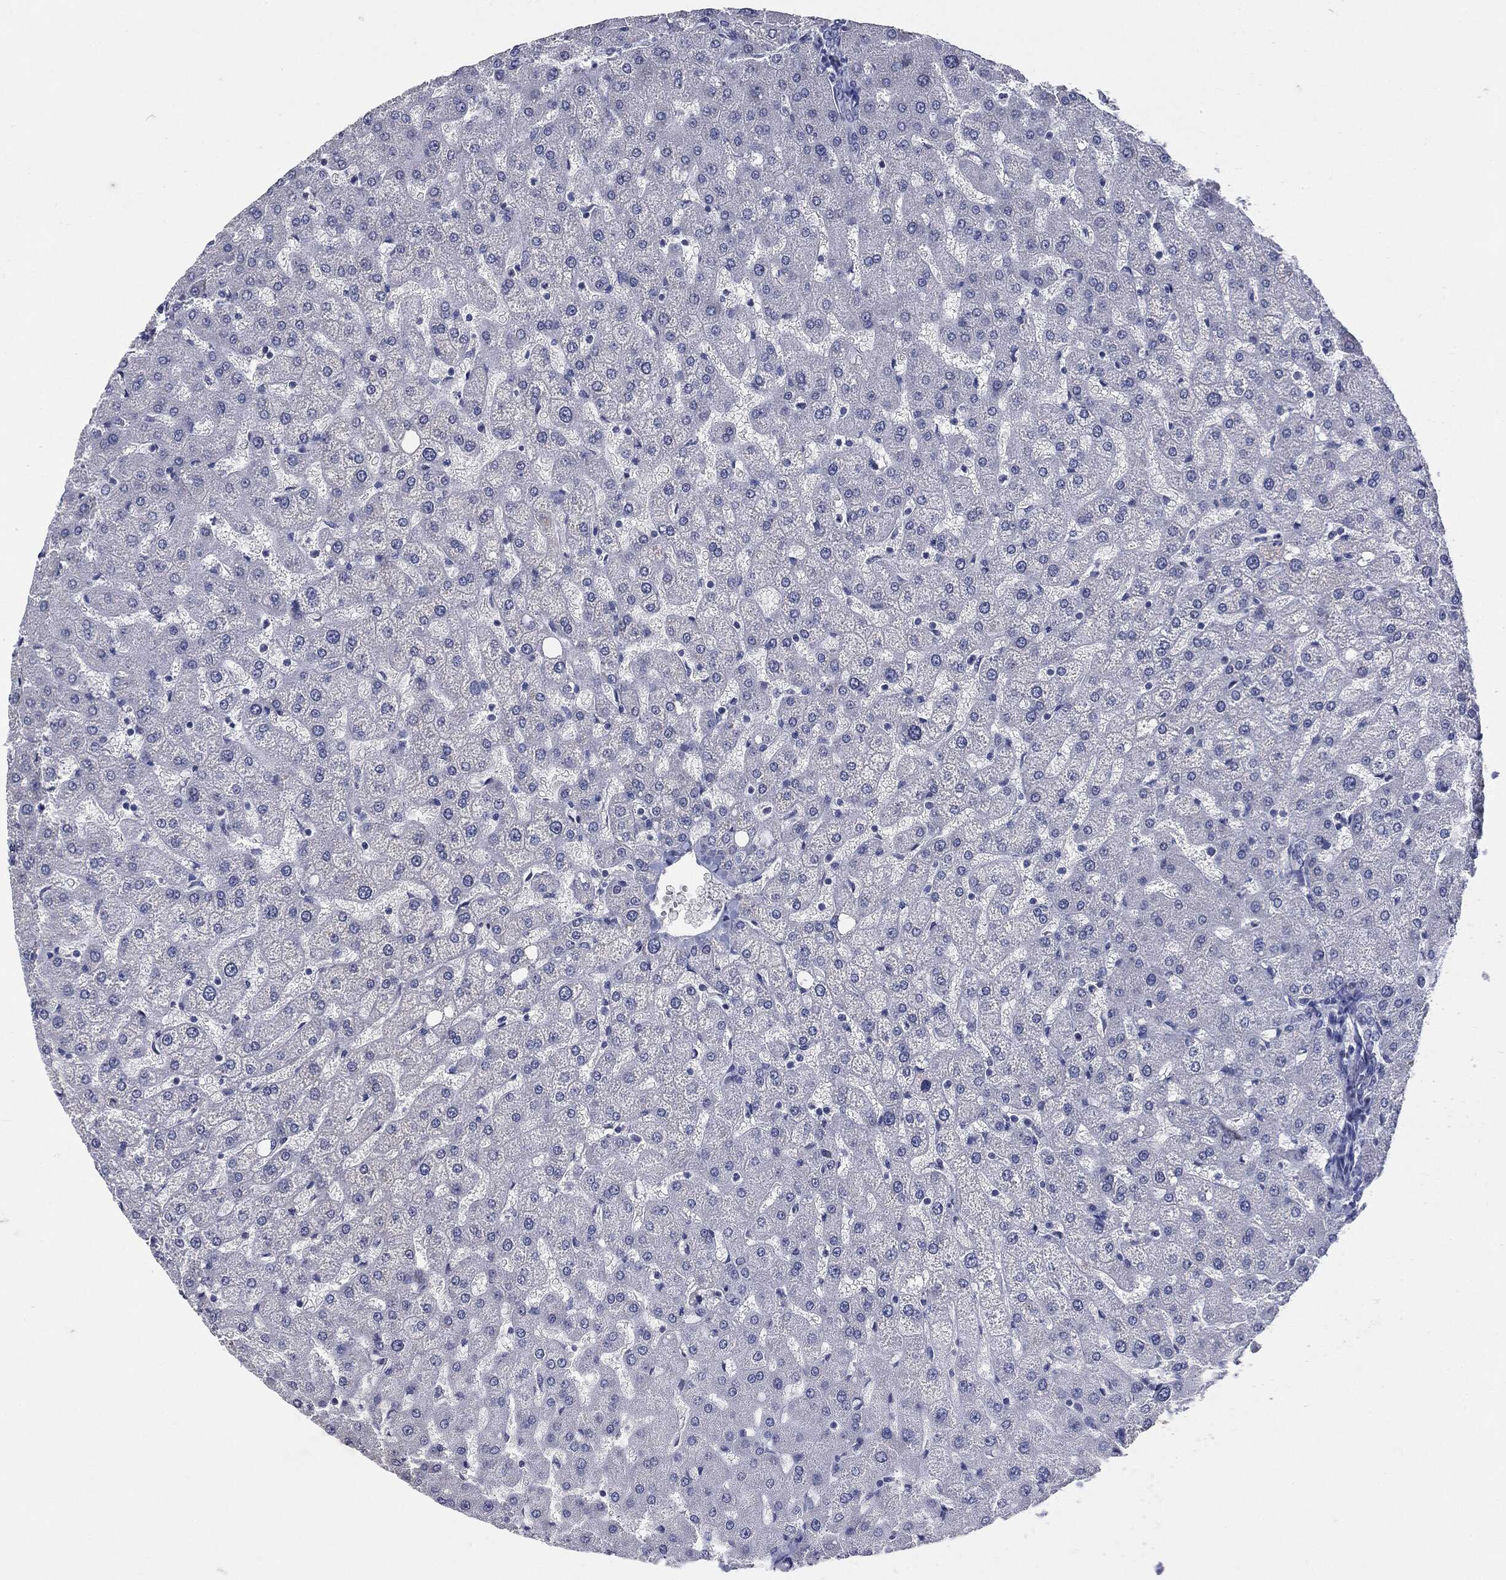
{"staining": {"intensity": "negative", "quantity": "none", "location": "none"}, "tissue": "liver", "cell_type": "Cholangiocytes", "image_type": "normal", "snomed": [{"axis": "morphology", "description": "Normal tissue, NOS"}, {"axis": "topography", "description": "Liver"}], "caption": "An IHC micrograph of benign liver is shown. There is no staining in cholangiocytes of liver.", "gene": "TSHB", "patient": {"sex": "female", "age": 50}}